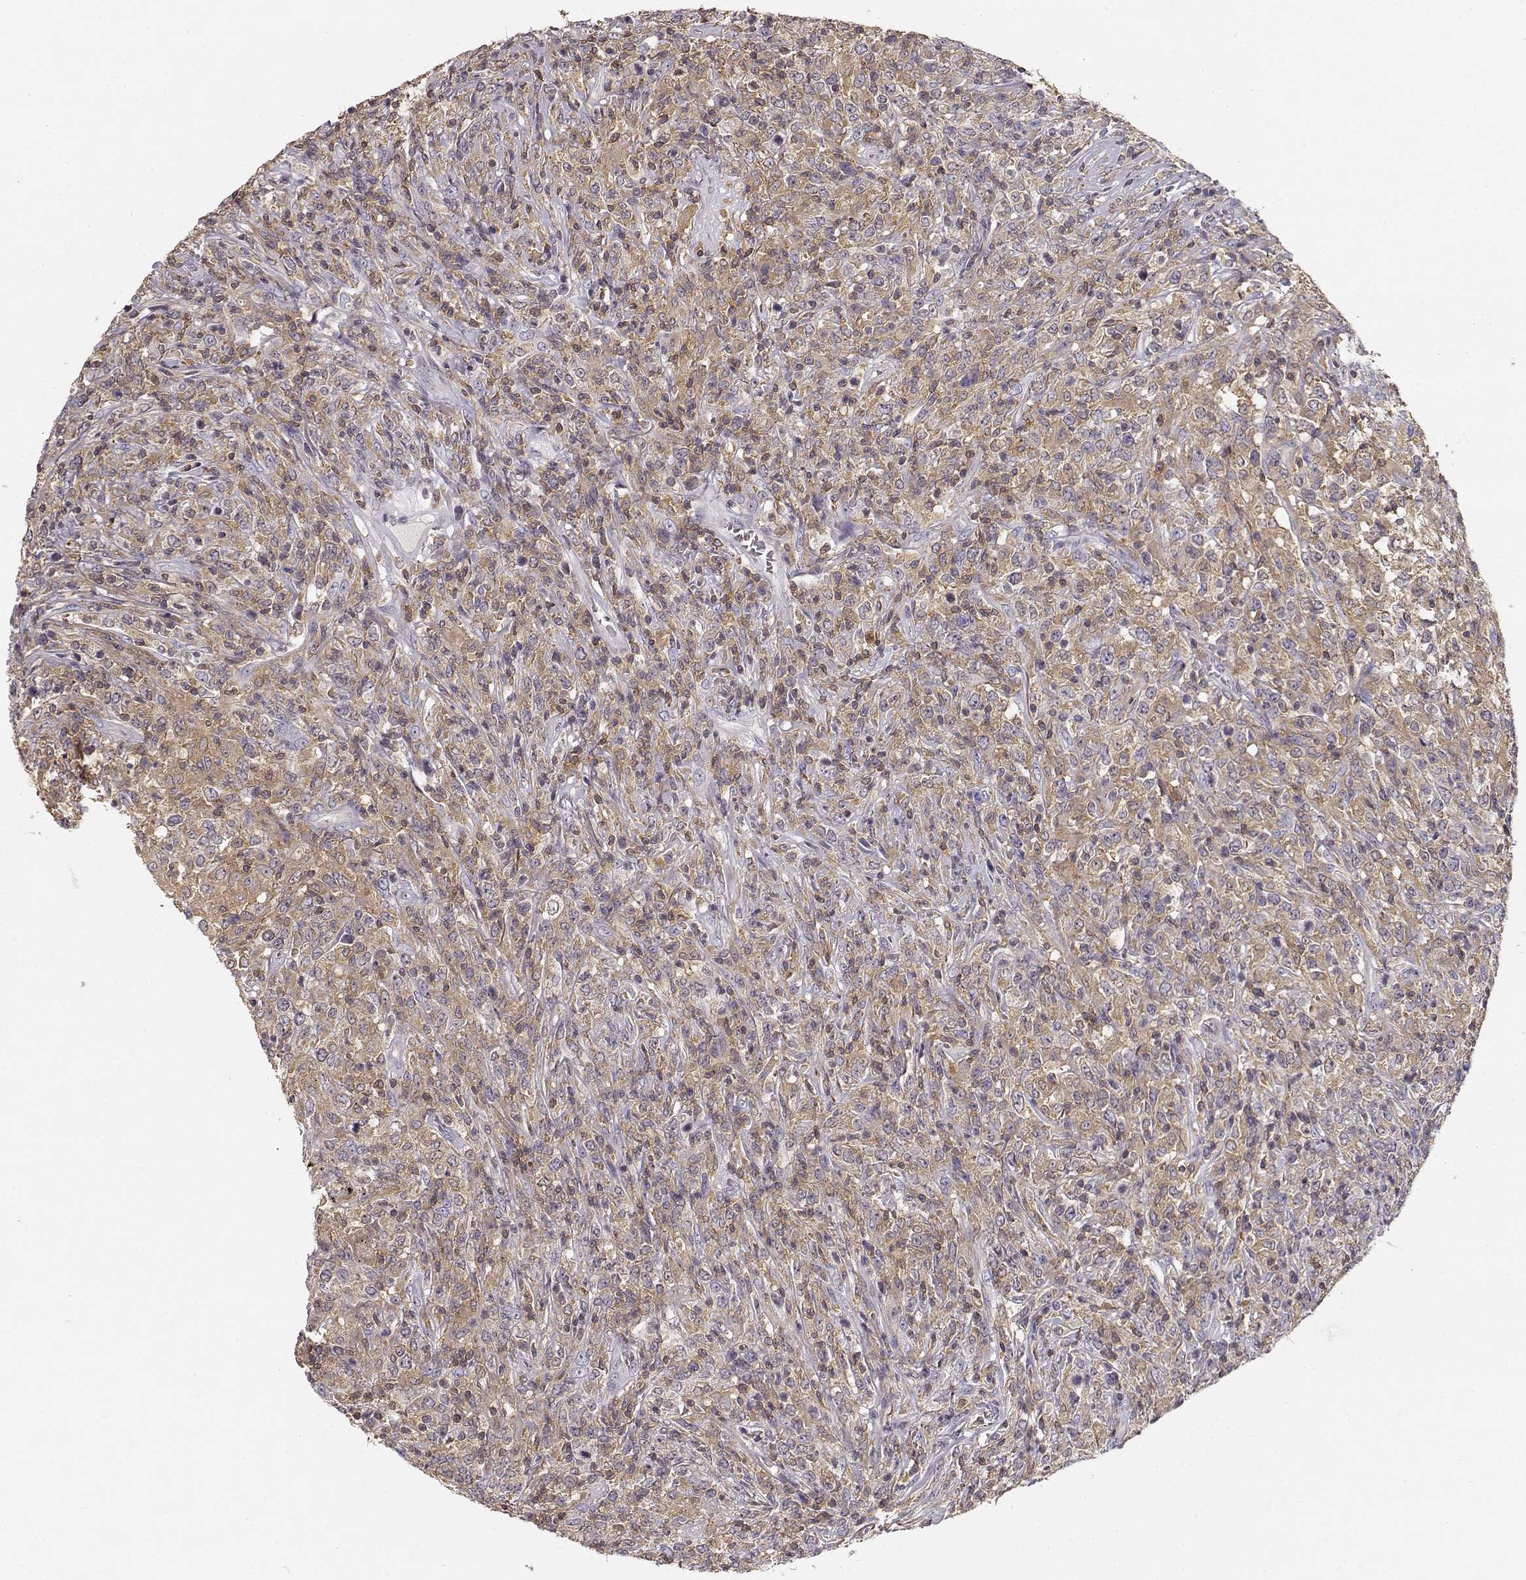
{"staining": {"intensity": "weak", "quantity": ">75%", "location": "cytoplasmic/membranous"}, "tissue": "lymphoma", "cell_type": "Tumor cells", "image_type": "cancer", "snomed": [{"axis": "morphology", "description": "Malignant lymphoma, non-Hodgkin's type, High grade"}, {"axis": "topography", "description": "Lung"}], "caption": "Immunohistochemistry (DAB (3,3'-diaminobenzidine)) staining of lymphoma shows weak cytoplasmic/membranous protein staining in about >75% of tumor cells. (DAB (3,3'-diaminobenzidine) IHC with brightfield microscopy, high magnification).", "gene": "VAV1", "patient": {"sex": "male", "age": 79}}